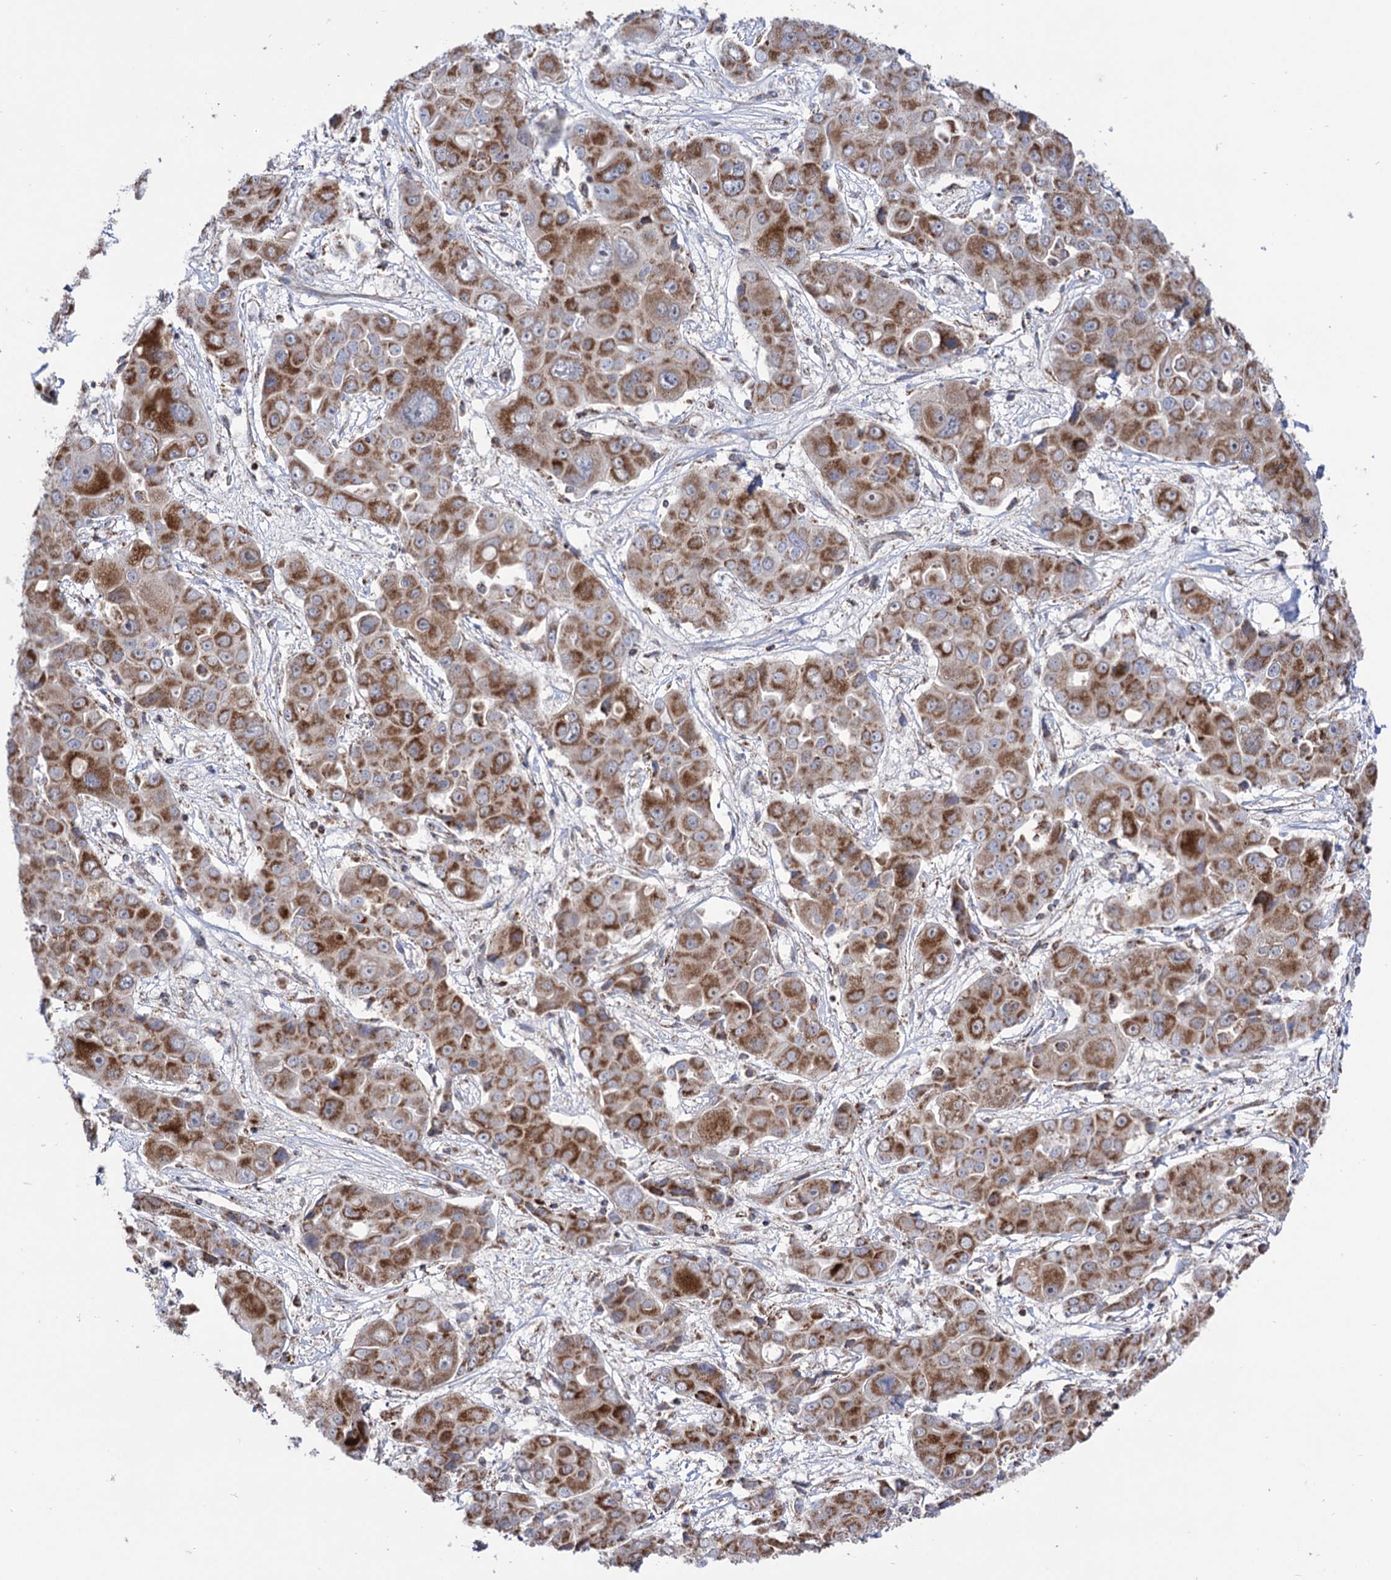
{"staining": {"intensity": "moderate", "quantity": ">75%", "location": "cytoplasmic/membranous"}, "tissue": "liver cancer", "cell_type": "Tumor cells", "image_type": "cancer", "snomed": [{"axis": "morphology", "description": "Cholangiocarcinoma"}, {"axis": "topography", "description": "Liver"}], "caption": "A brown stain highlights moderate cytoplasmic/membranous staining of a protein in human liver cancer tumor cells.", "gene": "ABHD10", "patient": {"sex": "male", "age": 67}}